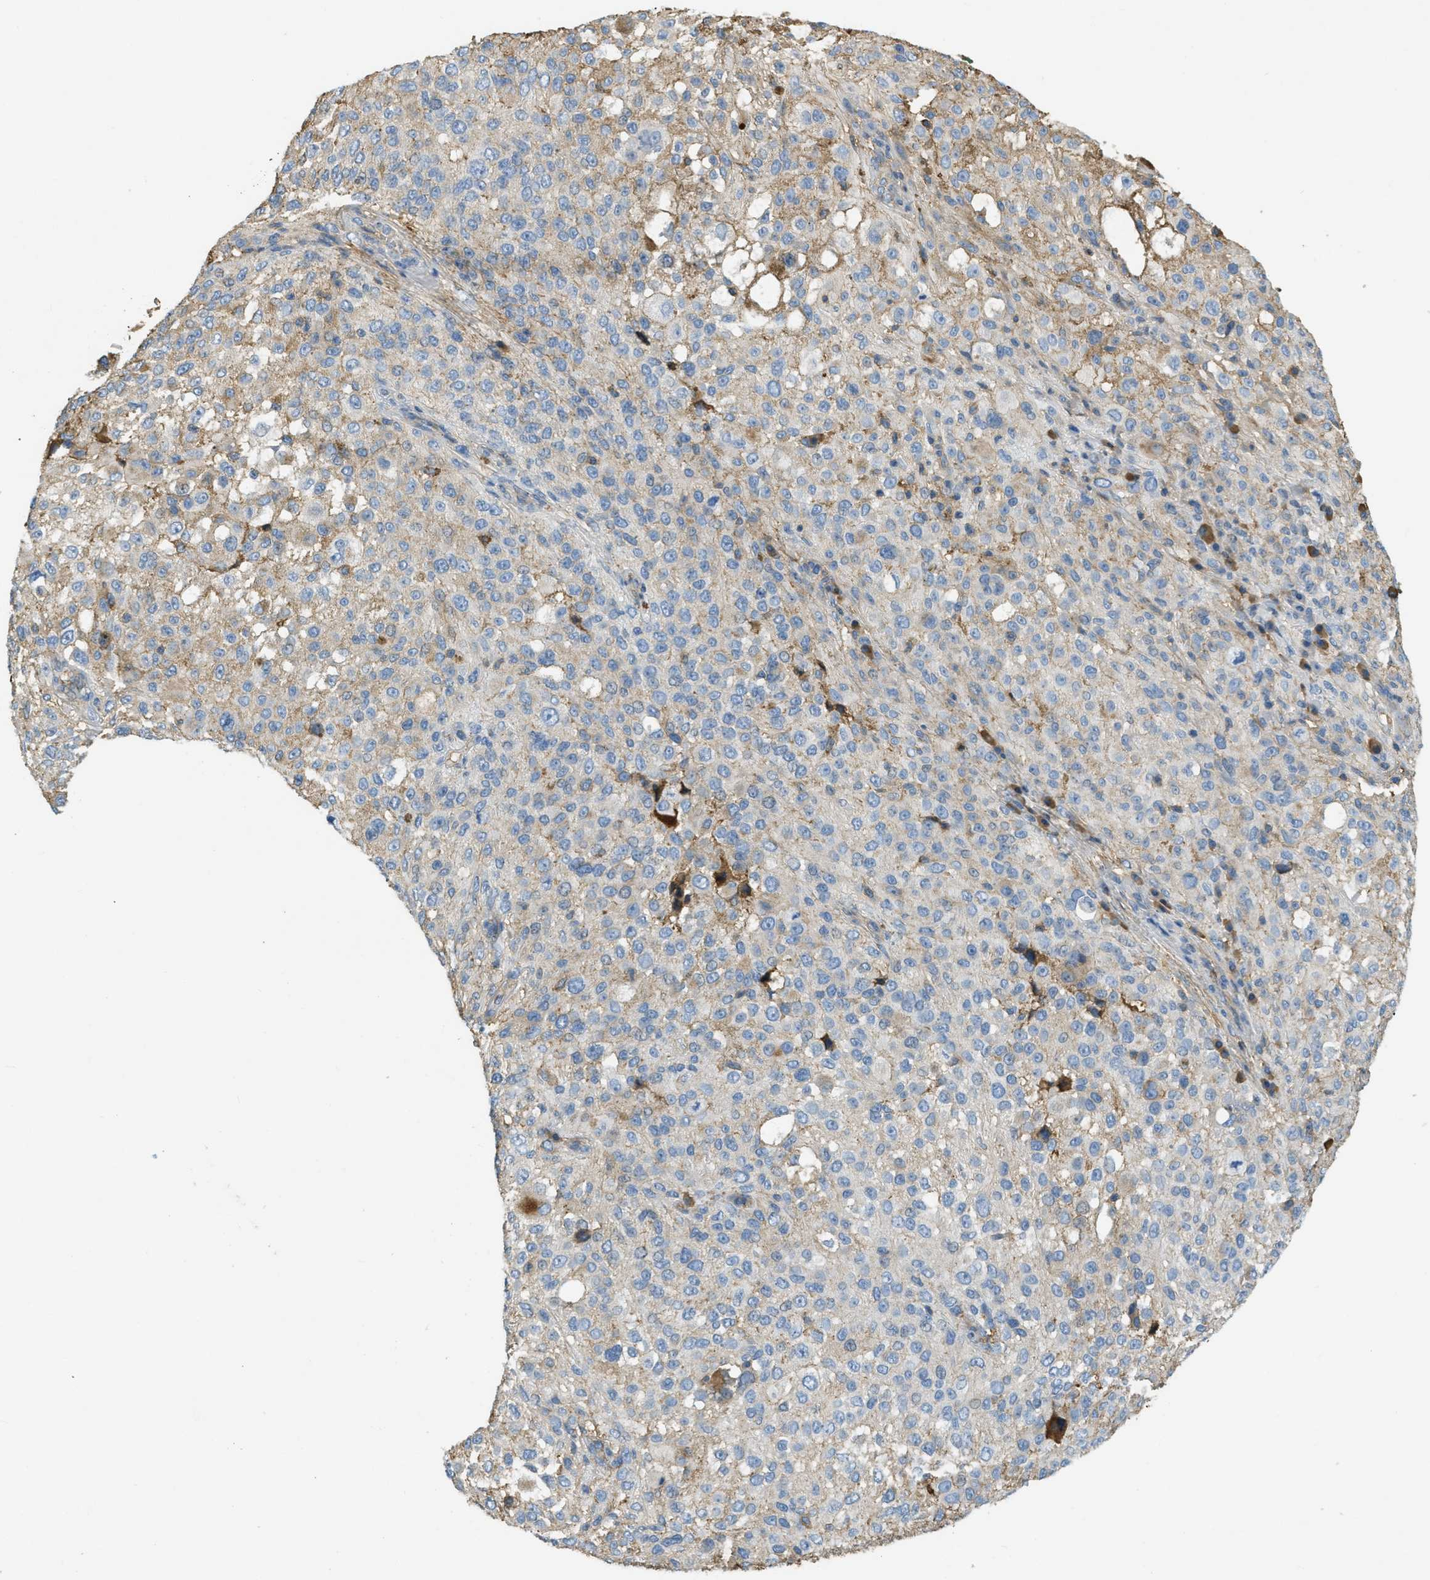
{"staining": {"intensity": "weak", "quantity": "25%-75%", "location": "cytoplasmic/membranous"}, "tissue": "melanoma", "cell_type": "Tumor cells", "image_type": "cancer", "snomed": [{"axis": "morphology", "description": "Necrosis, NOS"}, {"axis": "morphology", "description": "Malignant melanoma, NOS"}, {"axis": "topography", "description": "Skin"}], "caption": "A high-resolution micrograph shows immunohistochemistry staining of melanoma, which demonstrates weak cytoplasmic/membranous expression in about 25%-75% of tumor cells. (brown staining indicates protein expression, while blue staining denotes nuclei).", "gene": "PRTN3", "patient": {"sex": "female", "age": 87}}